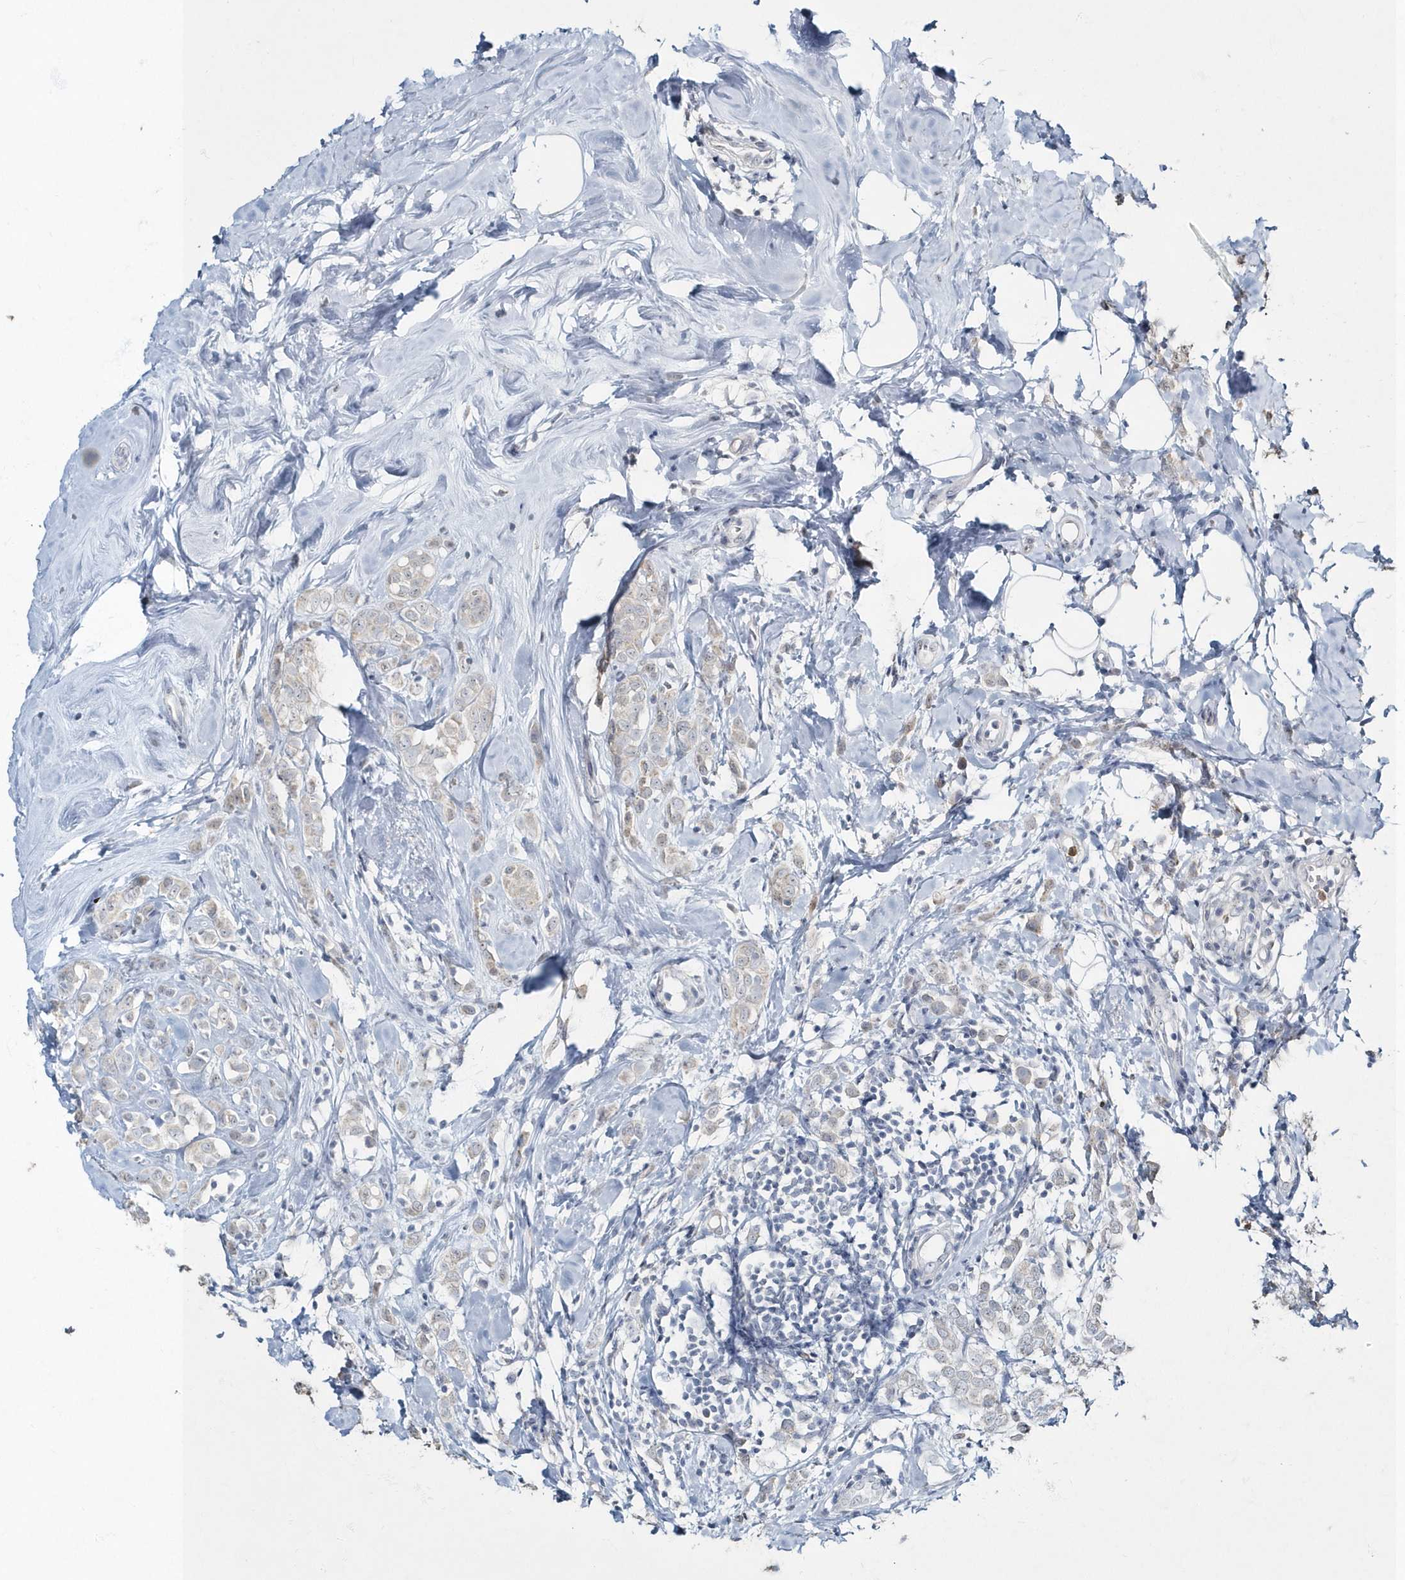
{"staining": {"intensity": "negative", "quantity": "none", "location": "none"}, "tissue": "breast cancer", "cell_type": "Tumor cells", "image_type": "cancer", "snomed": [{"axis": "morphology", "description": "Lobular carcinoma"}, {"axis": "topography", "description": "Breast"}], "caption": "DAB (3,3'-diaminobenzidine) immunohistochemical staining of human breast cancer (lobular carcinoma) displays no significant expression in tumor cells.", "gene": "MYOT", "patient": {"sex": "female", "age": 47}}